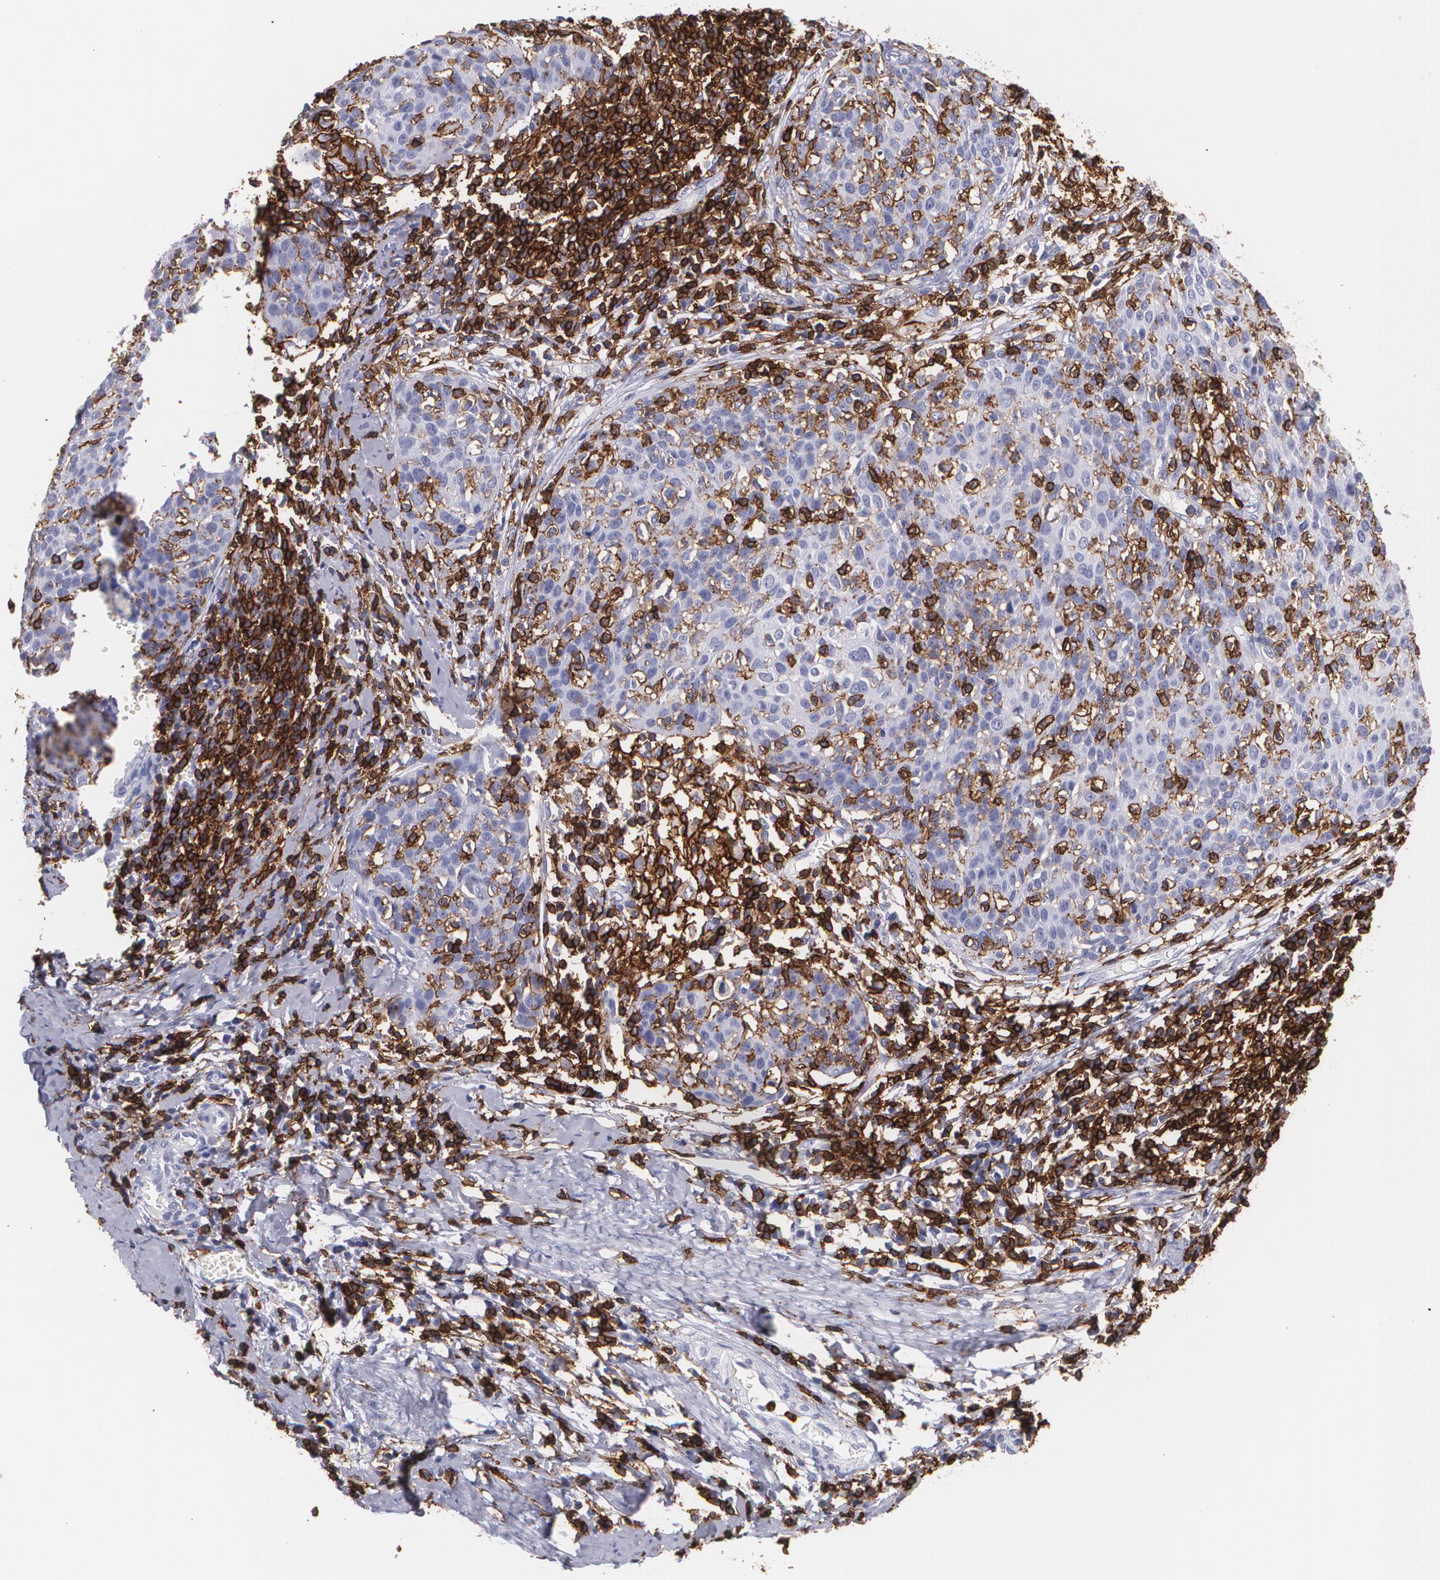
{"staining": {"intensity": "negative", "quantity": "none", "location": "none"}, "tissue": "cervical cancer", "cell_type": "Tumor cells", "image_type": "cancer", "snomed": [{"axis": "morphology", "description": "Squamous cell carcinoma, NOS"}, {"axis": "topography", "description": "Cervix"}], "caption": "DAB (3,3'-diaminobenzidine) immunohistochemical staining of cervical cancer (squamous cell carcinoma) reveals no significant staining in tumor cells.", "gene": "PTPRC", "patient": {"sex": "female", "age": 38}}